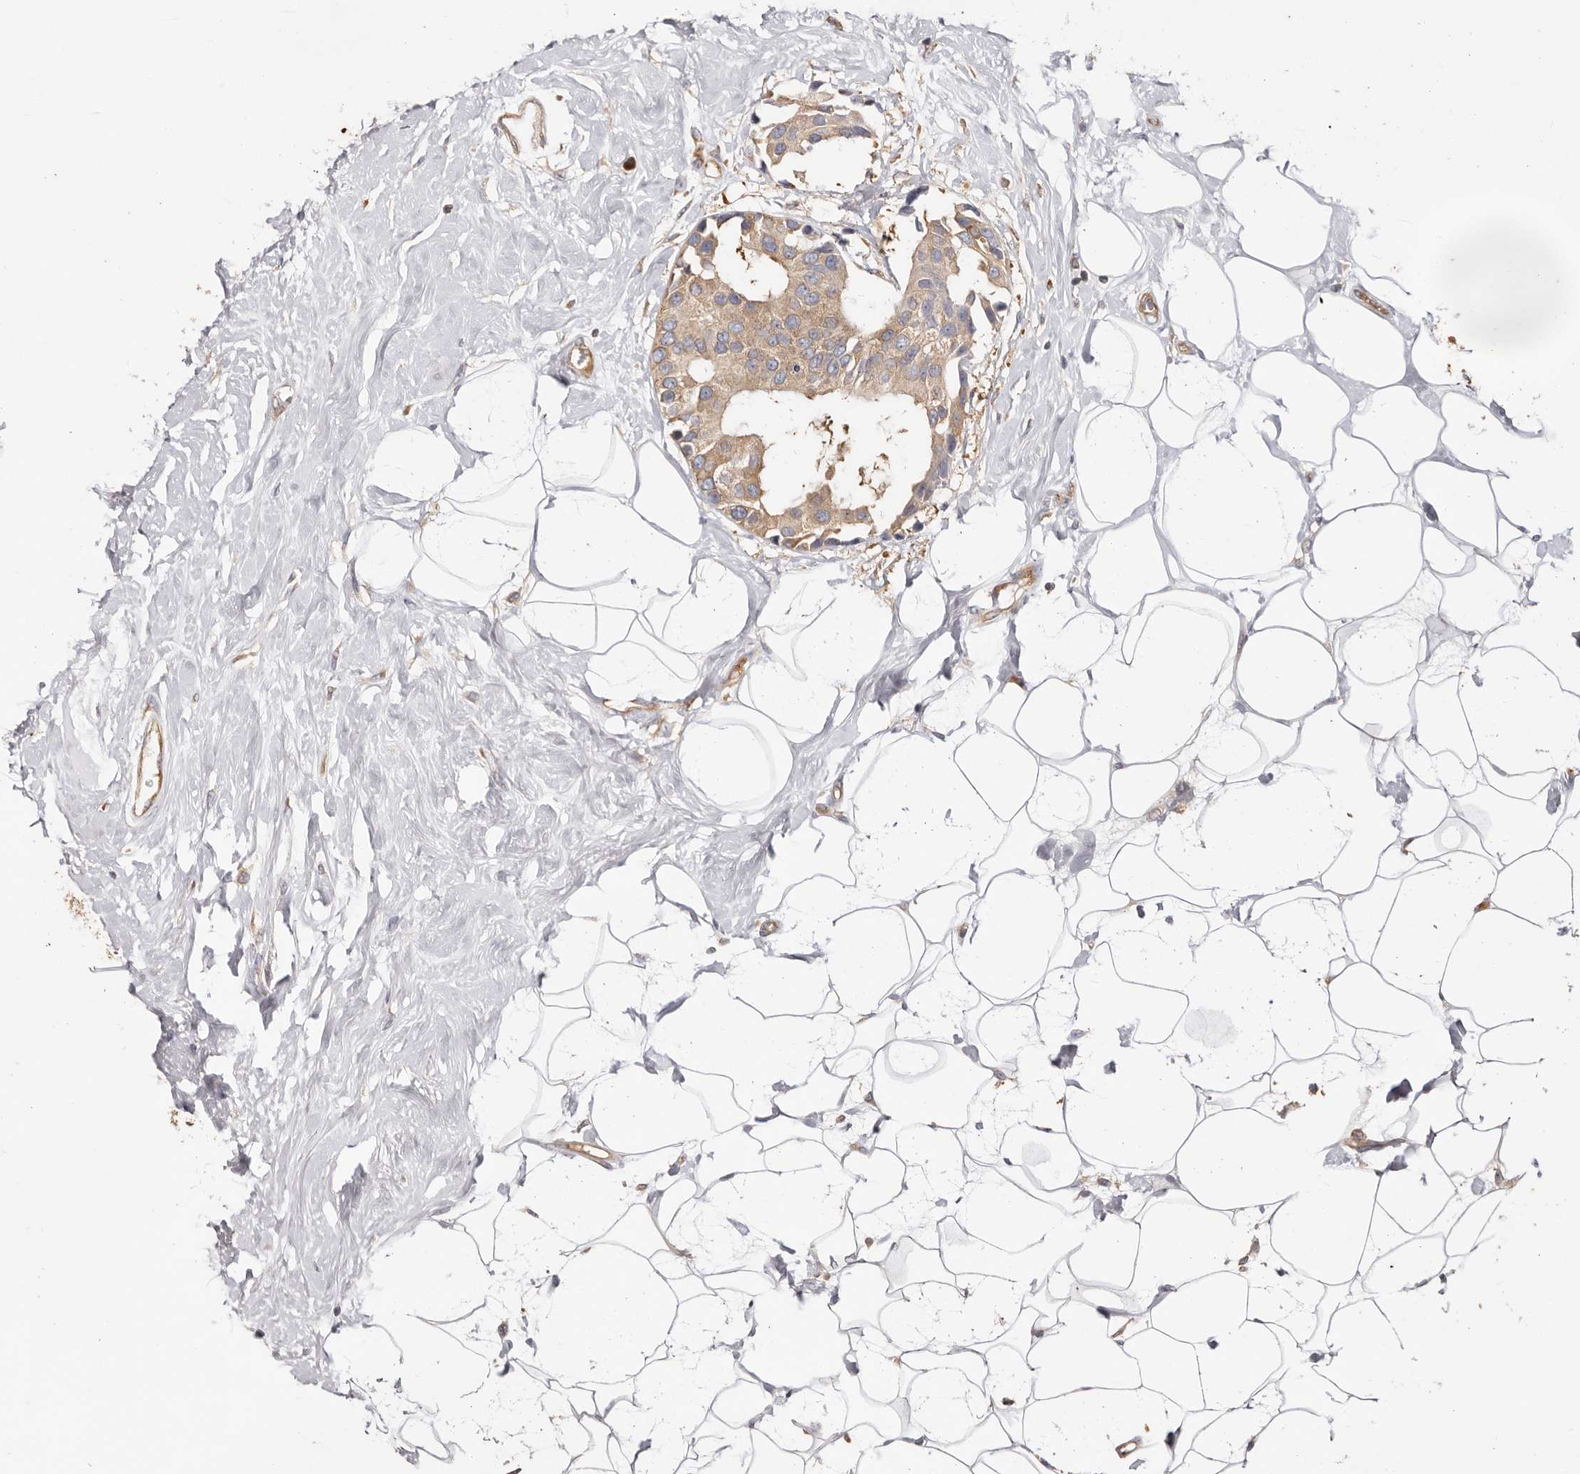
{"staining": {"intensity": "moderate", "quantity": ">75%", "location": "cytoplasmic/membranous"}, "tissue": "breast cancer", "cell_type": "Tumor cells", "image_type": "cancer", "snomed": [{"axis": "morphology", "description": "Normal tissue, NOS"}, {"axis": "morphology", "description": "Duct carcinoma"}, {"axis": "topography", "description": "Breast"}], "caption": "Approximately >75% of tumor cells in infiltrating ductal carcinoma (breast) demonstrate moderate cytoplasmic/membranous protein positivity as visualized by brown immunohistochemical staining.", "gene": "EPRS1", "patient": {"sex": "female", "age": 39}}